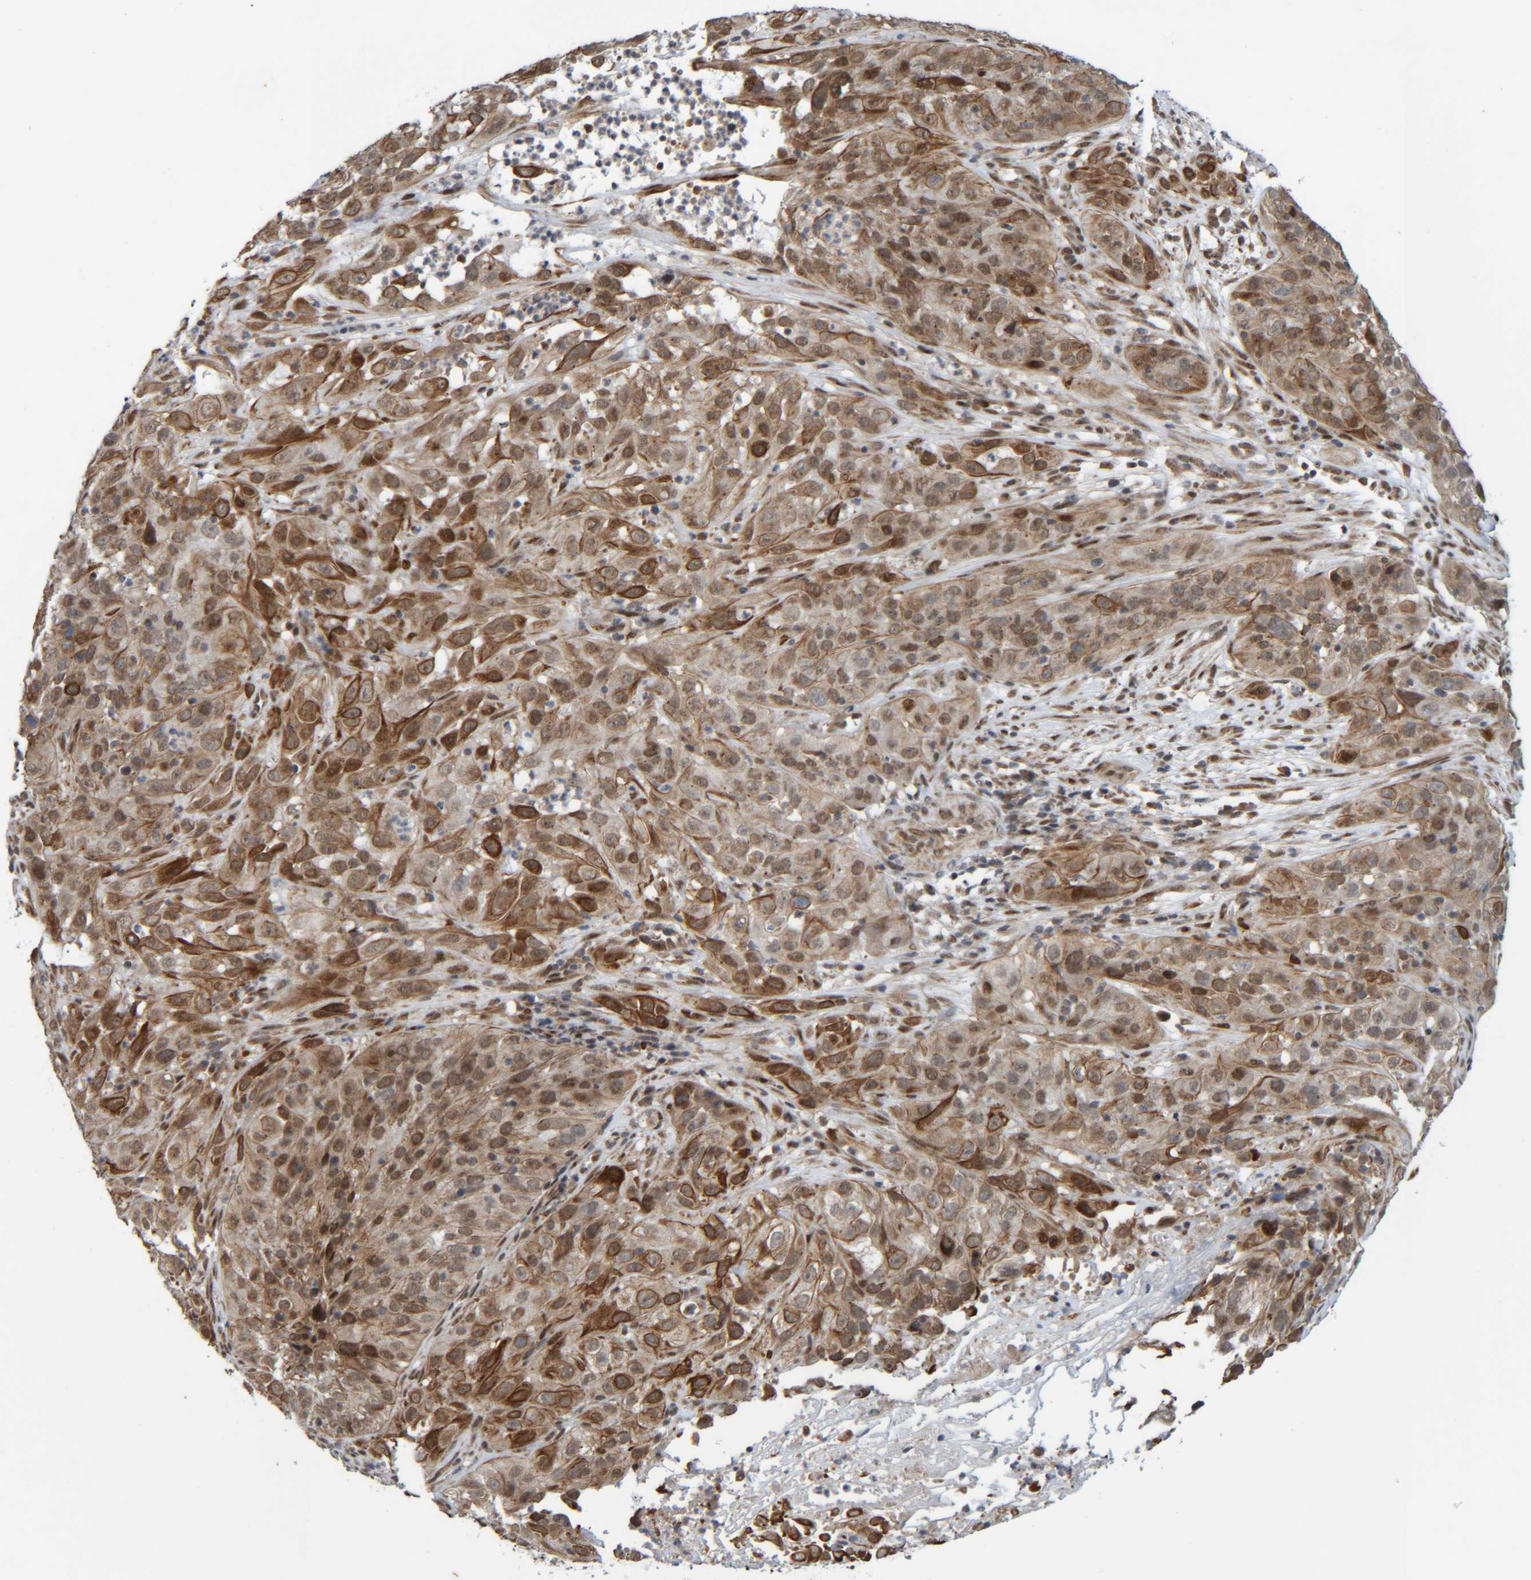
{"staining": {"intensity": "moderate", "quantity": ">75%", "location": "cytoplasmic/membranous"}, "tissue": "cervical cancer", "cell_type": "Tumor cells", "image_type": "cancer", "snomed": [{"axis": "morphology", "description": "Squamous cell carcinoma, NOS"}, {"axis": "topography", "description": "Cervix"}], "caption": "Protein staining of cervical squamous cell carcinoma tissue exhibits moderate cytoplasmic/membranous expression in about >75% of tumor cells.", "gene": "CCDC57", "patient": {"sex": "female", "age": 32}}